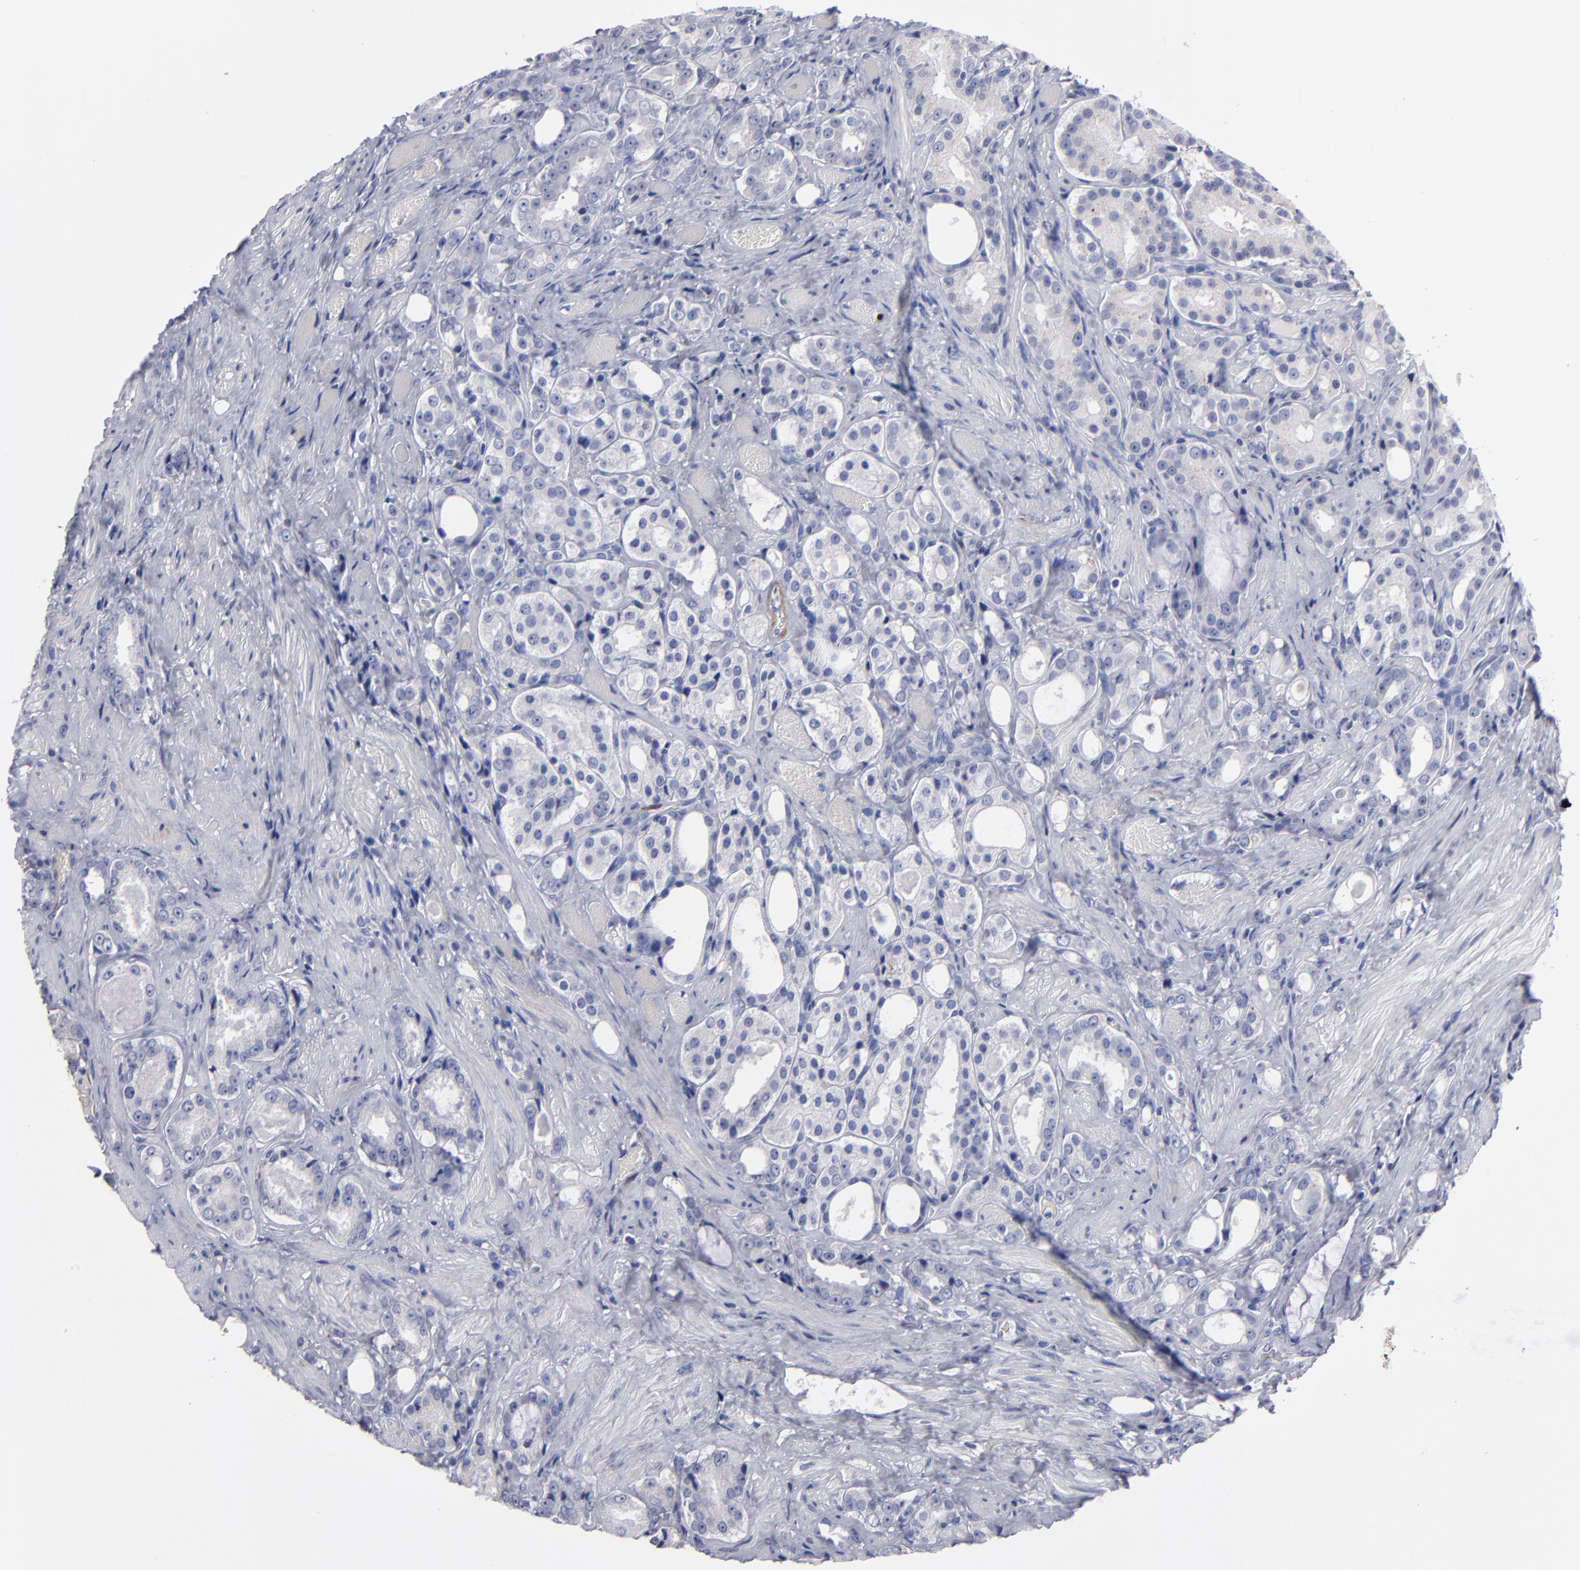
{"staining": {"intensity": "negative", "quantity": "none", "location": "none"}, "tissue": "prostate cancer", "cell_type": "Tumor cells", "image_type": "cancer", "snomed": [{"axis": "morphology", "description": "Adenocarcinoma, Medium grade"}, {"axis": "topography", "description": "Prostate"}], "caption": "DAB (3,3'-diaminobenzidine) immunohistochemical staining of prostate medium-grade adenocarcinoma reveals no significant expression in tumor cells.", "gene": "FABP4", "patient": {"sex": "male", "age": 60}}